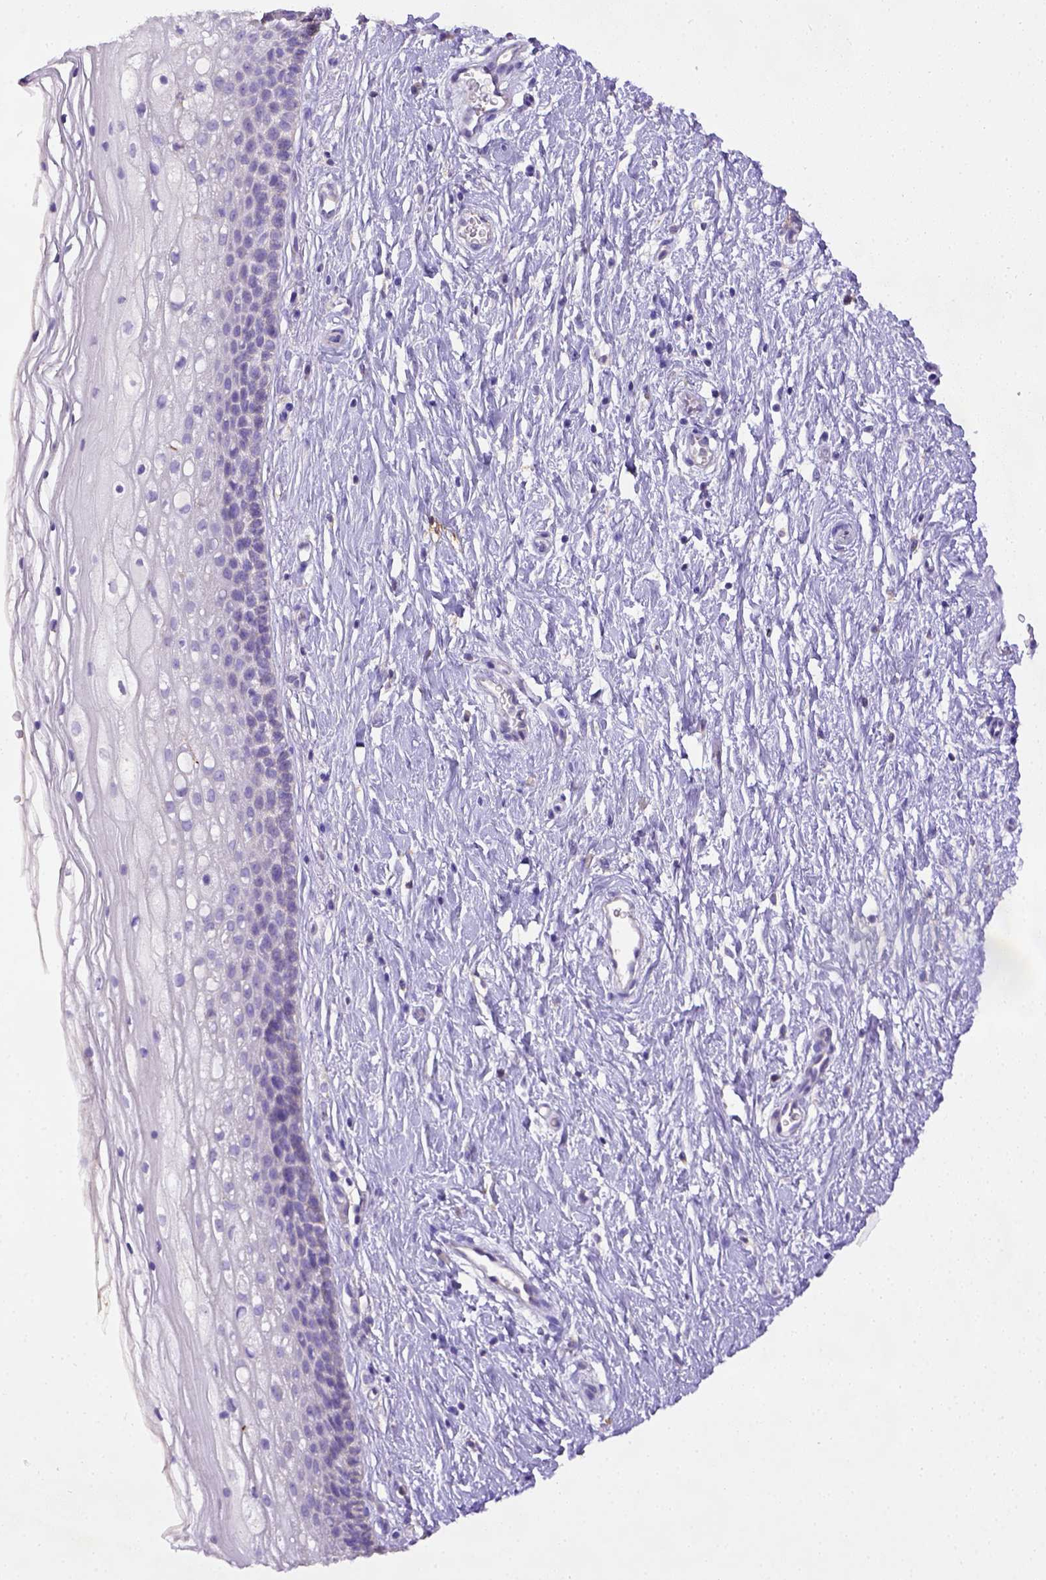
{"staining": {"intensity": "moderate", "quantity": ">75%", "location": "cytoplasmic/membranous"}, "tissue": "cervix", "cell_type": "Glandular cells", "image_type": "normal", "snomed": [{"axis": "morphology", "description": "Normal tissue, NOS"}, {"axis": "topography", "description": "Cervix"}], "caption": "IHC of benign human cervix exhibits medium levels of moderate cytoplasmic/membranous positivity in about >75% of glandular cells.", "gene": "CD40", "patient": {"sex": "female", "age": 34}}